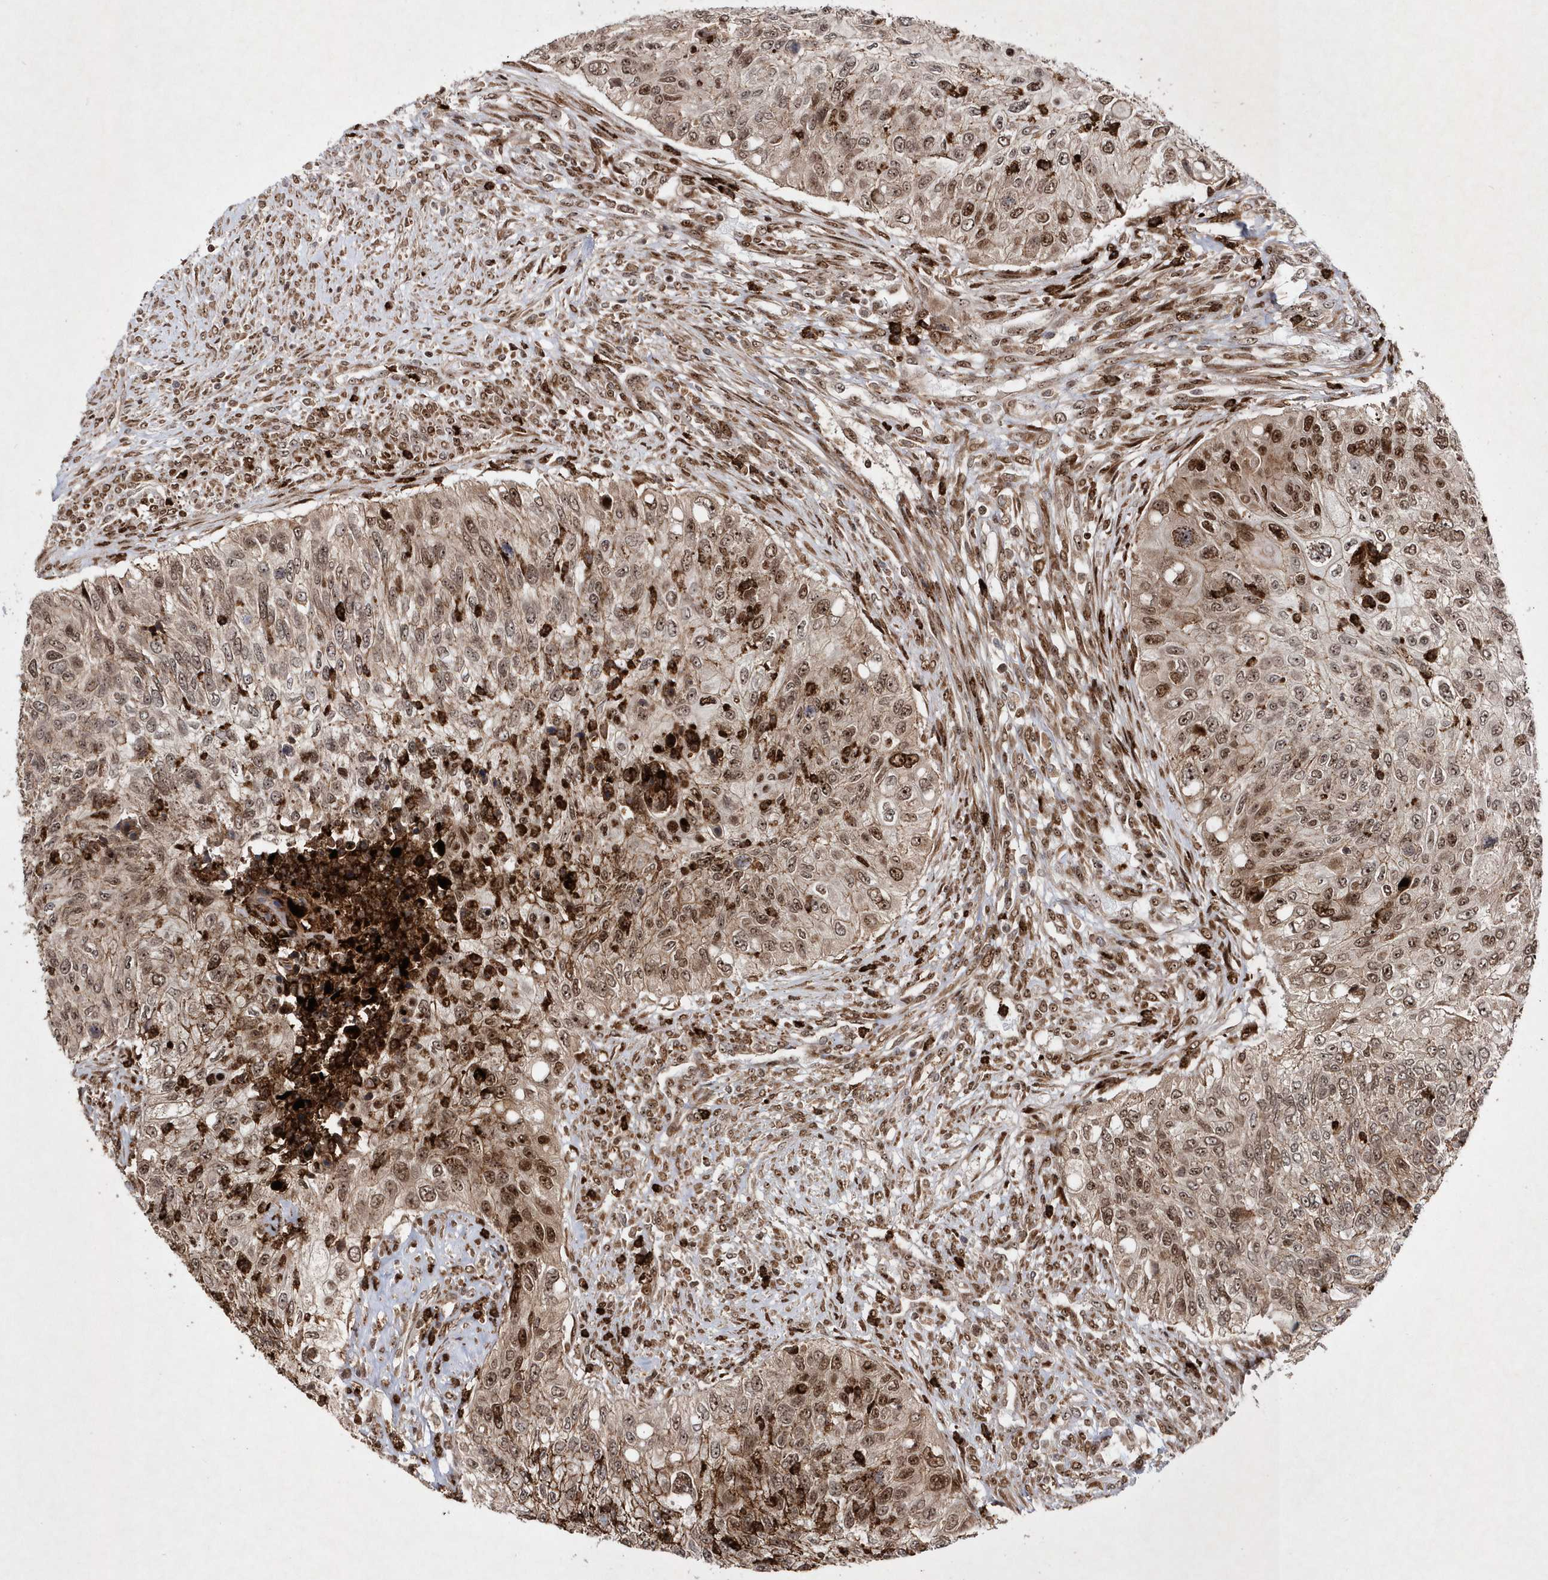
{"staining": {"intensity": "strong", "quantity": "25%-75%", "location": "nuclear"}, "tissue": "urothelial cancer", "cell_type": "Tumor cells", "image_type": "cancer", "snomed": [{"axis": "morphology", "description": "Urothelial carcinoma, High grade"}, {"axis": "topography", "description": "Urinary bladder"}], "caption": "The immunohistochemical stain labels strong nuclear positivity in tumor cells of high-grade urothelial carcinoma tissue.", "gene": "SOWAHB", "patient": {"sex": "female", "age": 60}}